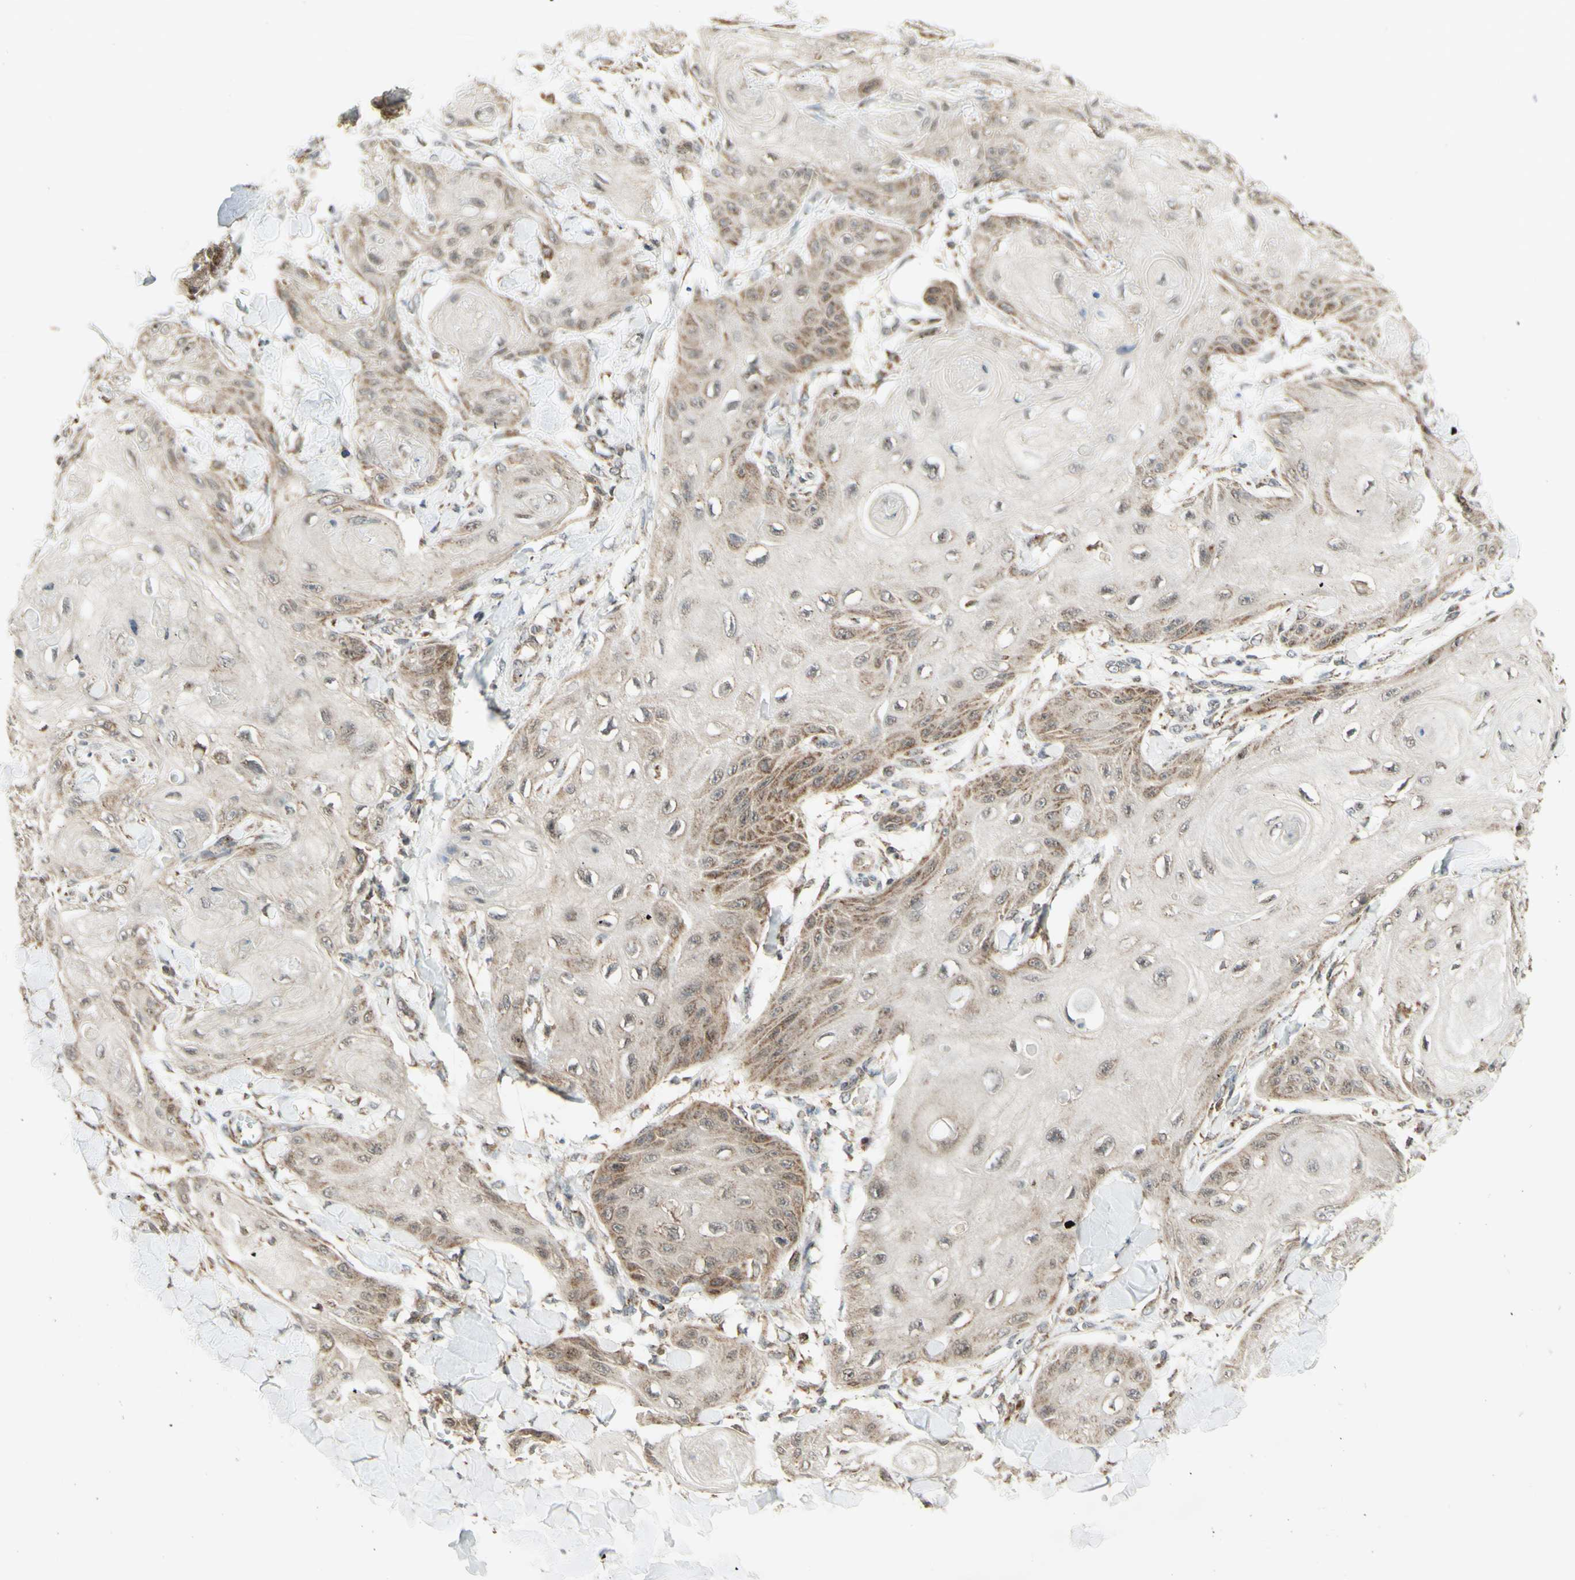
{"staining": {"intensity": "weak", "quantity": "25%-75%", "location": "cytoplasmic/membranous"}, "tissue": "skin cancer", "cell_type": "Tumor cells", "image_type": "cancer", "snomed": [{"axis": "morphology", "description": "Squamous cell carcinoma, NOS"}, {"axis": "topography", "description": "Skin"}], "caption": "There is low levels of weak cytoplasmic/membranous expression in tumor cells of skin squamous cell carcinoma, as demonstrated by immunohistochemical staining (brown color).", "gene": "DHRS3", "patient": {"sex": "male", "age": 74}}